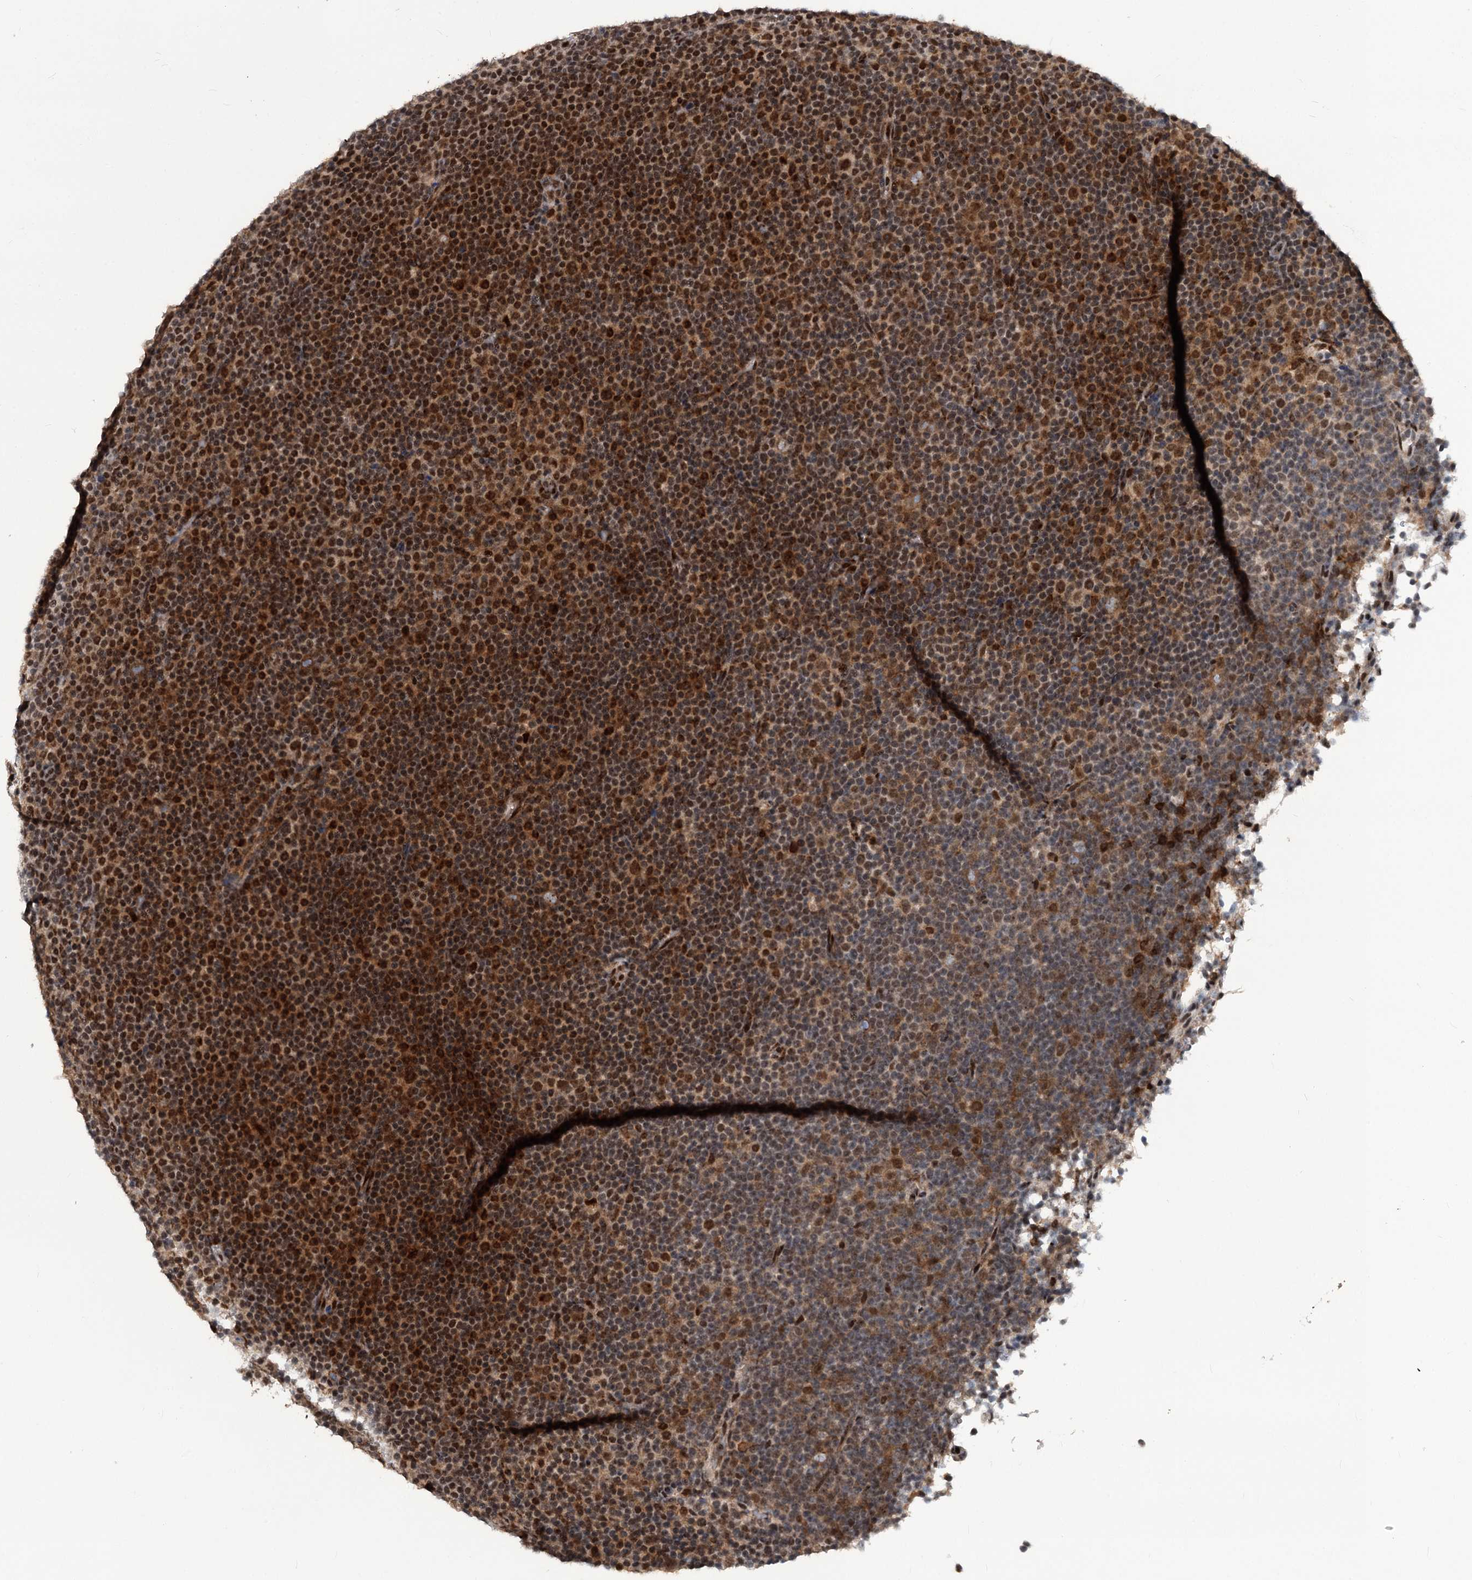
{"staining": {"intensity": "moderate", "quantity": ">75%", "location": "nuclear"}, "tissue": "lymphoma", "cell_type": "Tumor cells", "image_type": "cancer", "snomed": [{"axis": "morphology", "description": "Malignant lymphoma, non-Hodgkin's type, Low grade"}, {"axis": "topography", "description": "Lymph node"}], "caption": "A brown stain labels moderate nuclear positivity of a protein in low-grade malignant lymphoma, non-Hodgkin's type tumor cells.", "gene": "PHF8", "patient": {"sex": "female", "age": 67}}